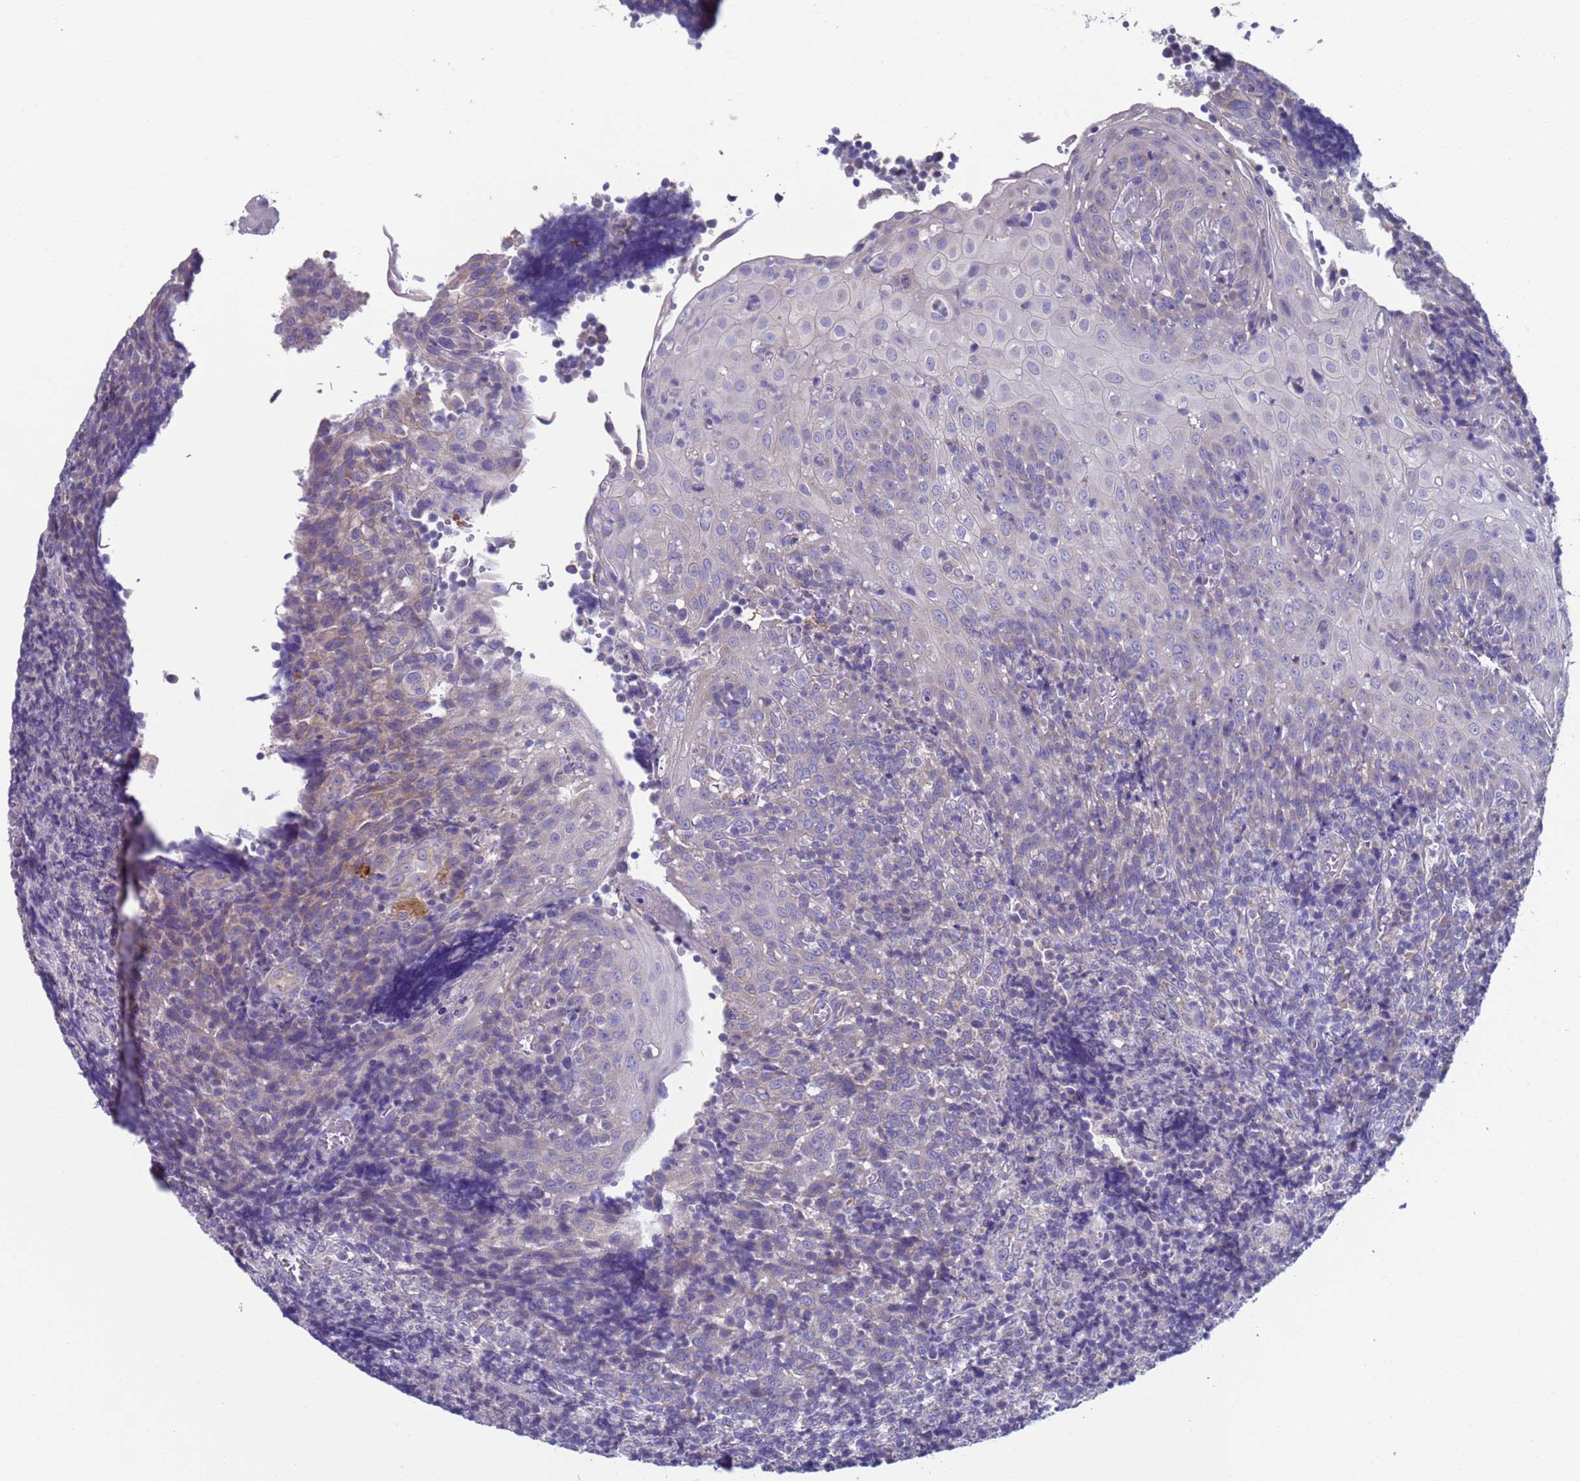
{"staining": {"intensity": "negative", "quantity": "none", "location": "none"}, "tissue": "tonsil", "cell_type": "Germinal center cells", "image_type": "normal", "snomed": [{"axis": "morphology", "description": "Normal tissue, NOS"}, {"axis": "topography", "description": "Tonsil"}], "caption": "This photomicrograph is of normal tonsil stained with immunohistochemistry to label a protein in brown with the nuclei are counter-stained blue. There is no staining in germinal center cells. (Brightfield microscopy of DAB (3,3'-diaminobenzidine) IHC at high magnification).", "gene": "PET117", "patient": {"sex": "female", "age": 19}}